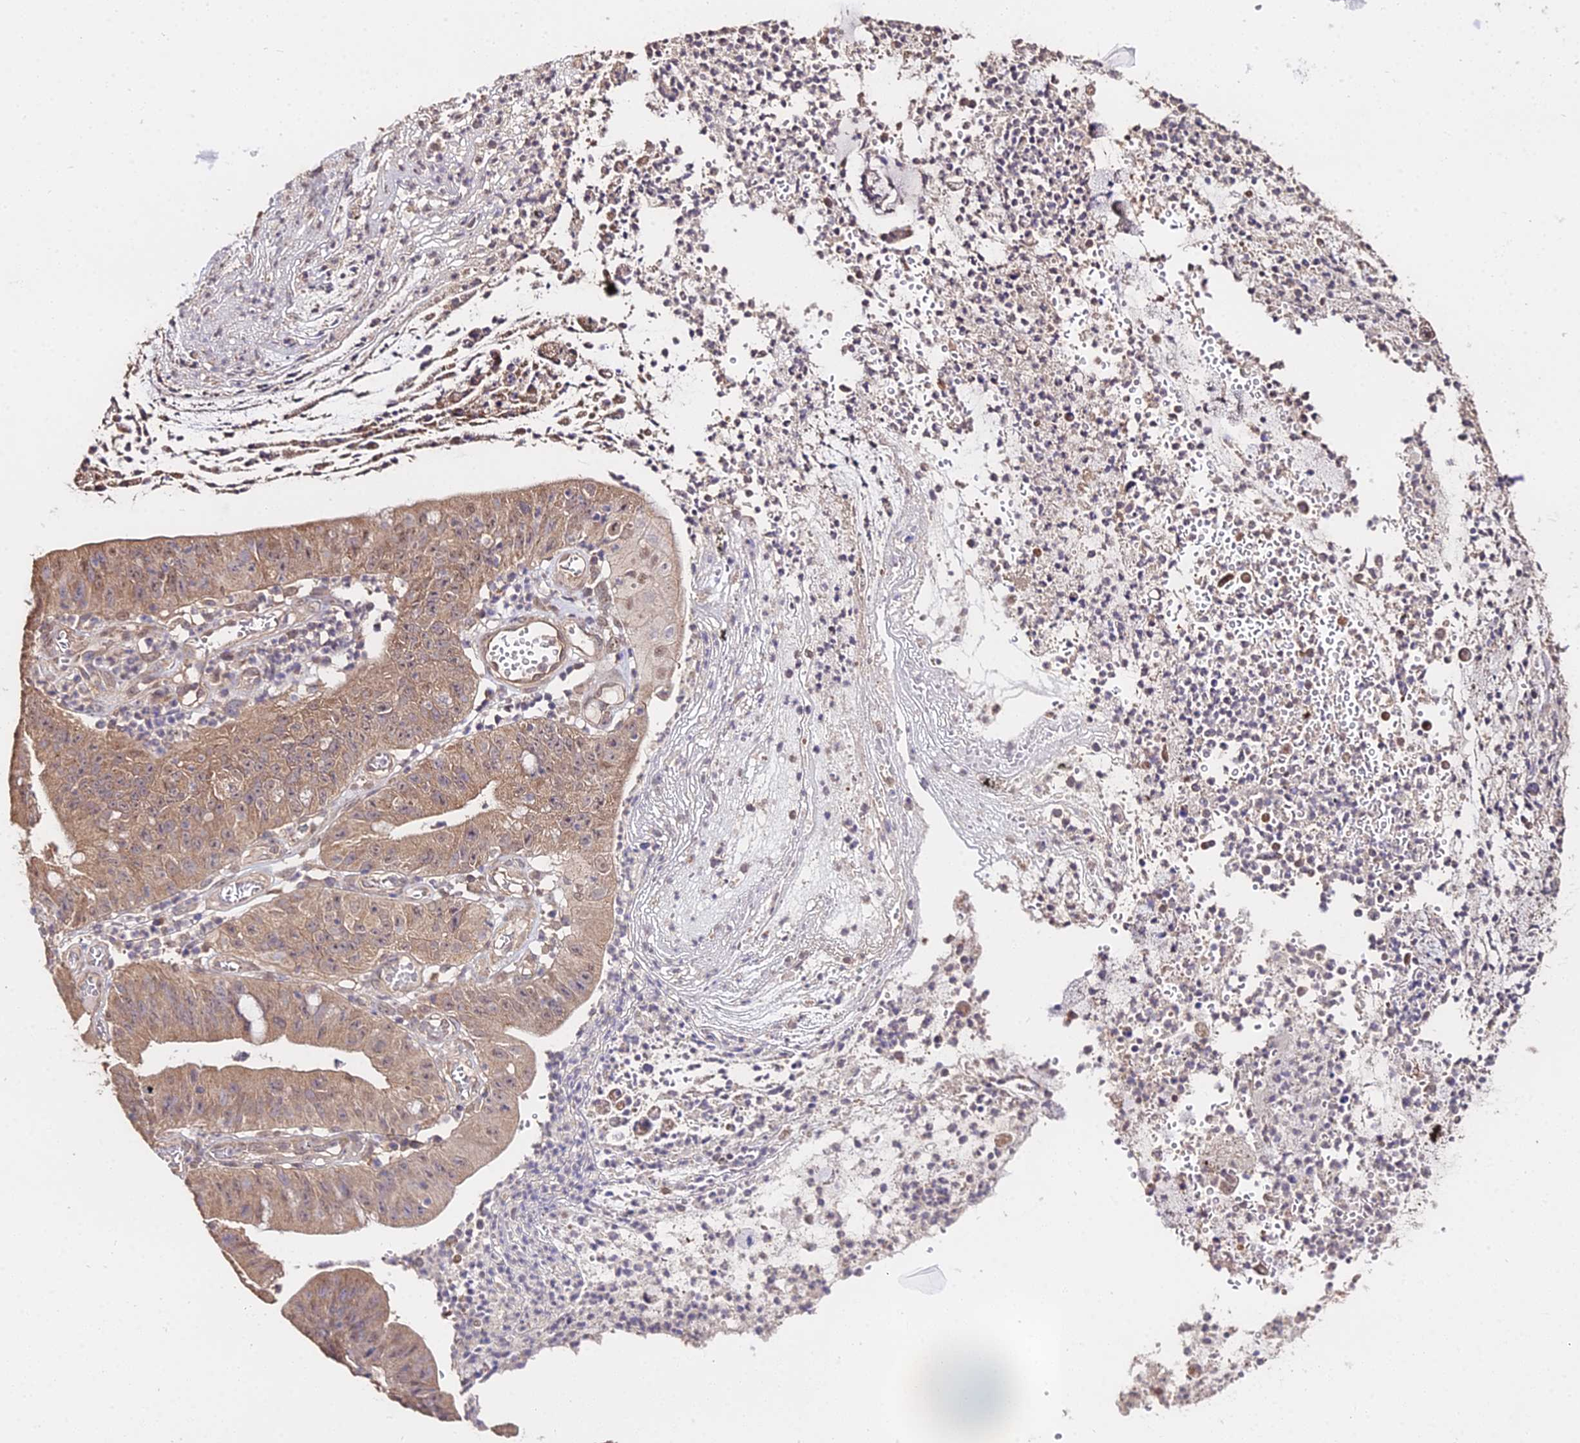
{"staining": {"intensity": "moderate", "quantity": ">75%", "location": "cytoplasmic/membranous"}, "tissue": "stomach cancer", "cell_type": "Tumor cells", "image_type": "cancer", "snomed": [{"axis": "morphology", "description": "Adenocarcinoma, NOS"}, {"axis": "topography", "description": "Stomach"}], "caption": "Moderate cytoplasmic/membranous staining is present in approximately >75% of tumor cells in adenocarcinoma (stomach).", "gene": "METTL13", "patient": {"sex": "male", "age": 59}}